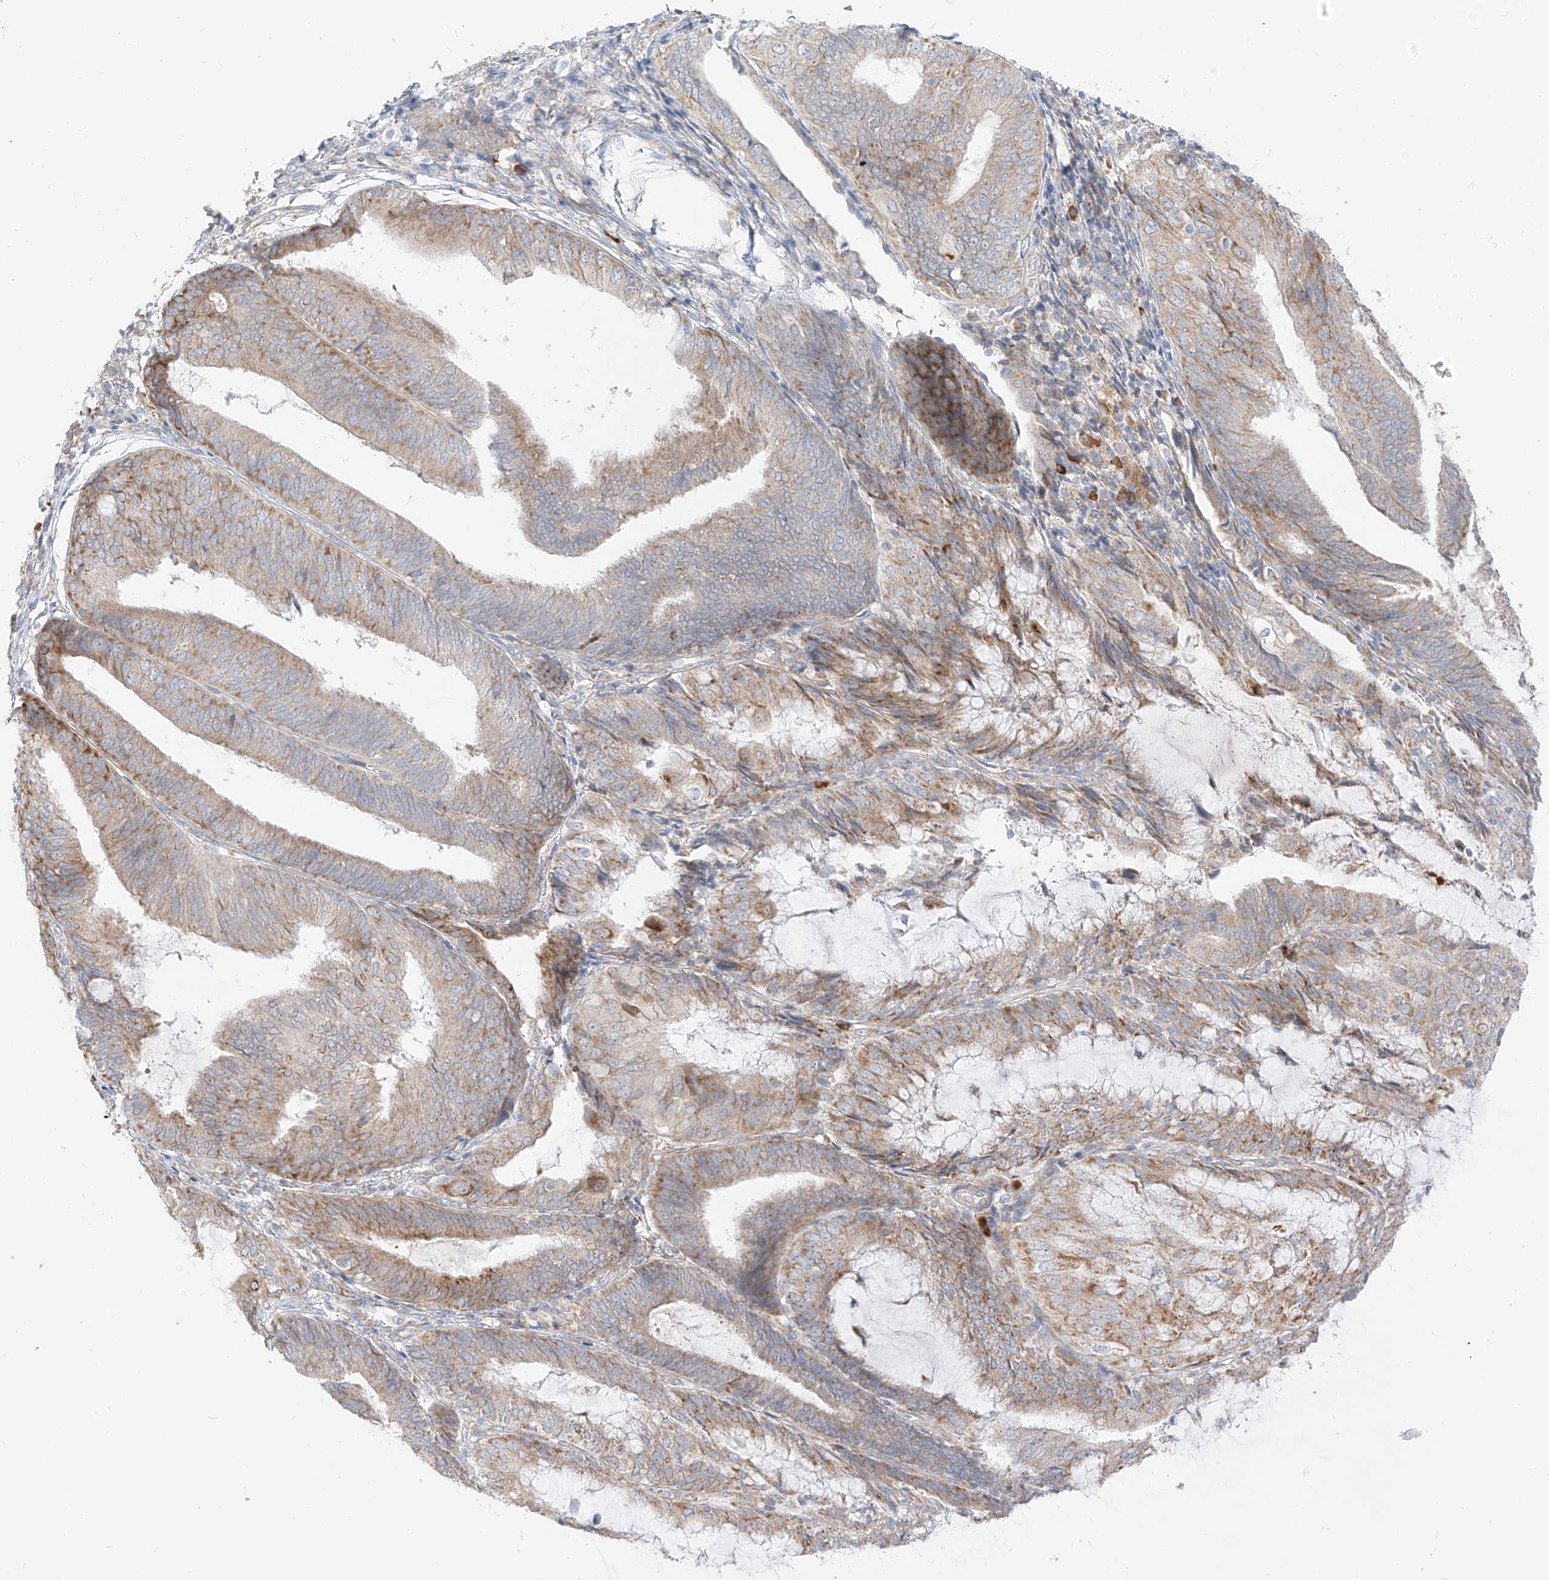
{"staining": {"intensity": "moderate", "quantity": "<25%", "location": "cytoplasmic/membranous"}, "tissue": "endometrial cancer", "cell_type": "Tumor cells", "image_type": "cancer", "snomed": [{"axis": "morphology", "description": "Adenocarcinoma, NOS"}, {"axis": "topography", "description": "Endometrium"}], "caption": "Tumor cells reveal moderate cytoplasmic/membranous expression in about <25% of cells in endometrial adenocarcinoma. (DAB (3,3'-diaminobenzidine) IHC with brightfield microscopy, high magnification).", "gene": "STT3A", "patient": {"sex": "female", "age": 81}}